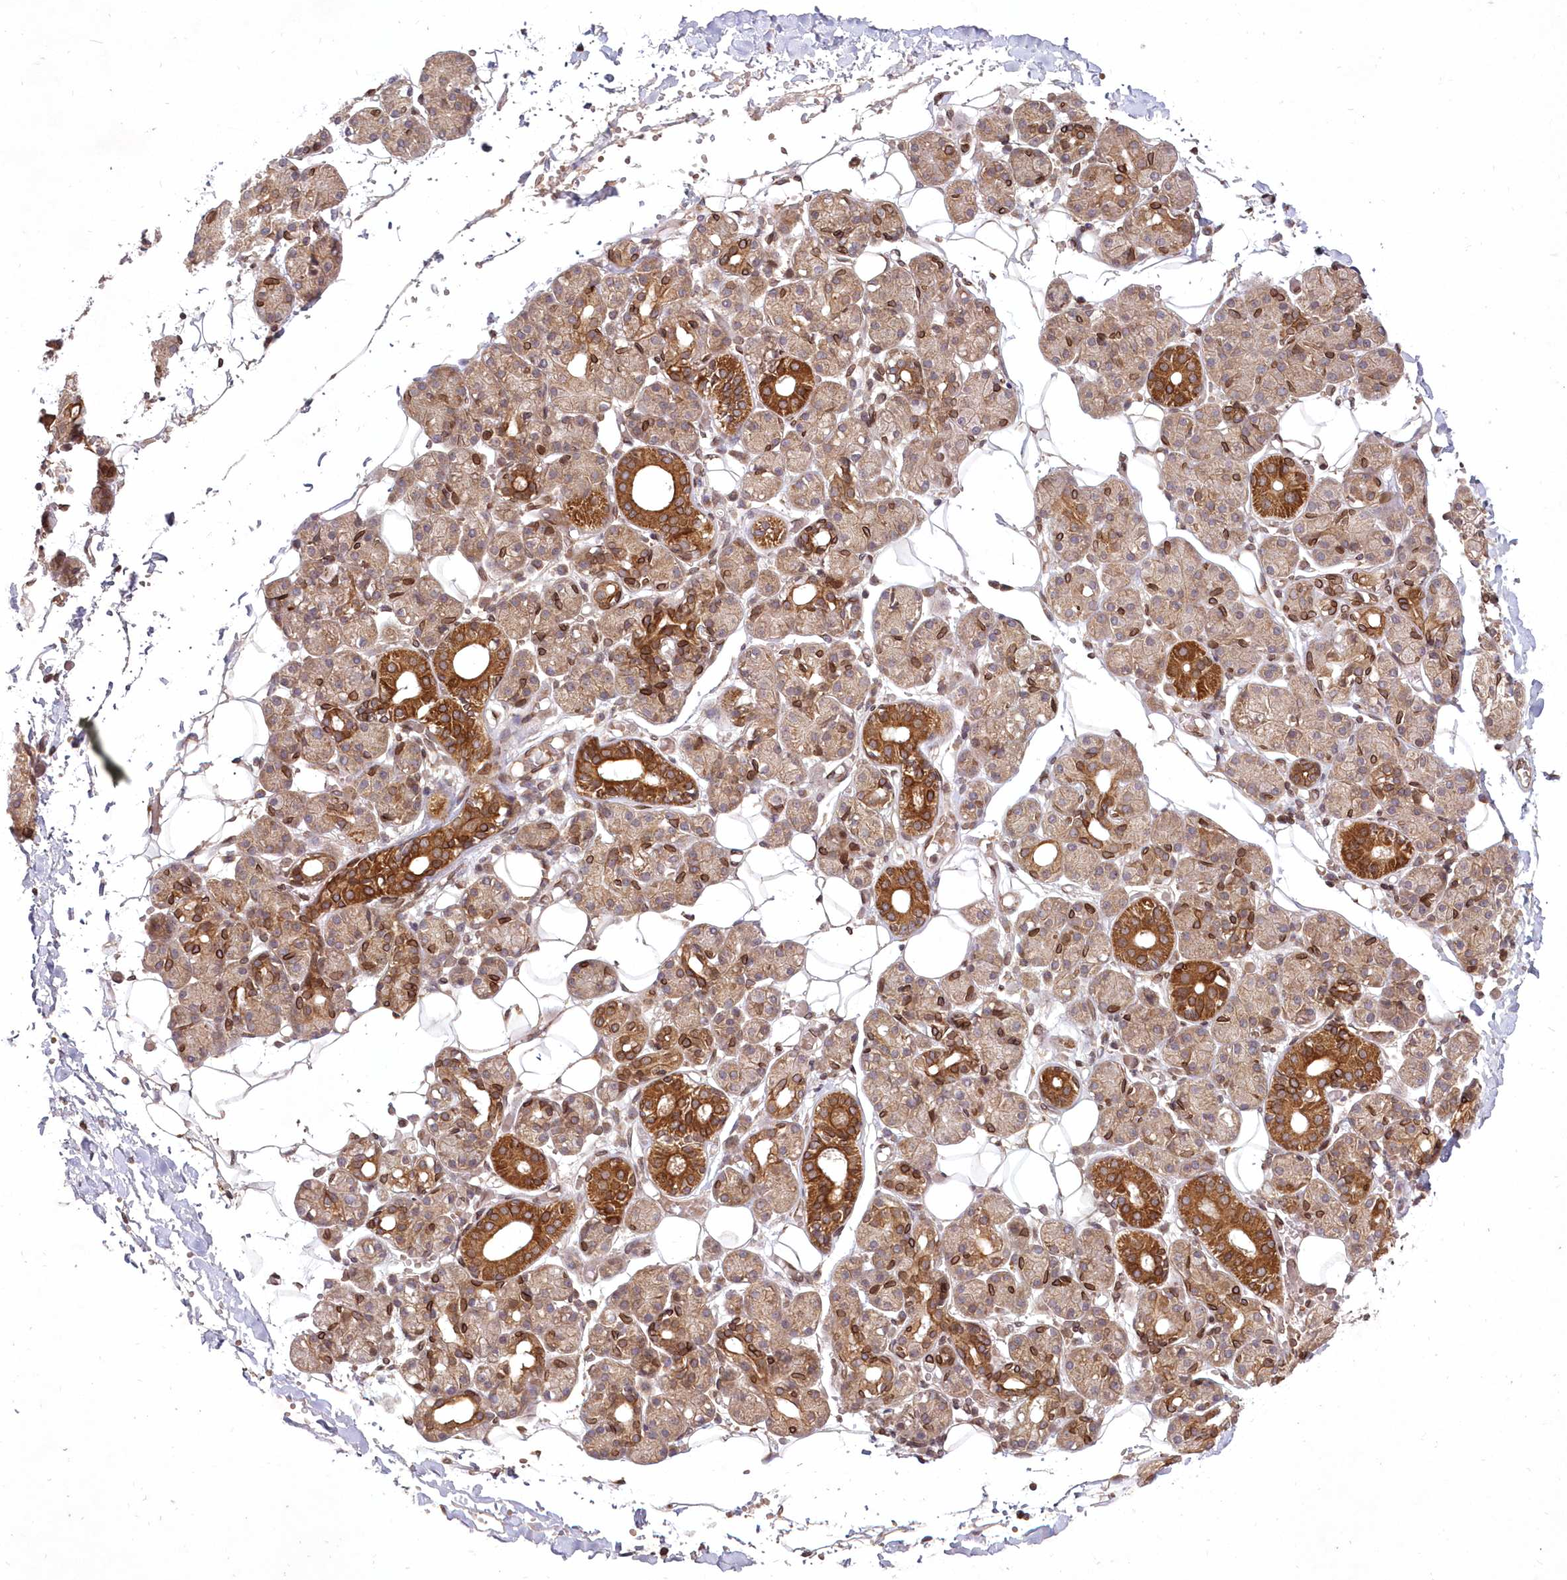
{"staining": {"intensity": "strong", "quantity": "25%-75%", "location": "cytoplasmic/membranous"}, "tissue": "salivary gland", "cell_type": "Glandular cells", "image_type": "normal", "snomed": [{"axis": "morphology", "description": "Normal tissue, NOS"}, {"axis": "topography", "description": "Salivary gland"}], "caption": "Protein staining demonstrates strong cytoplasmic/membranous staining in approximately 25%-75% of glandular cells in normal salivary gland. (DAB (3,3'-diaminobenzidine) IHC, brown staining for protein, blue staining for nuclei).", "gene": "DNAJC27", "patient": {"sex": "male", "age": 63}}